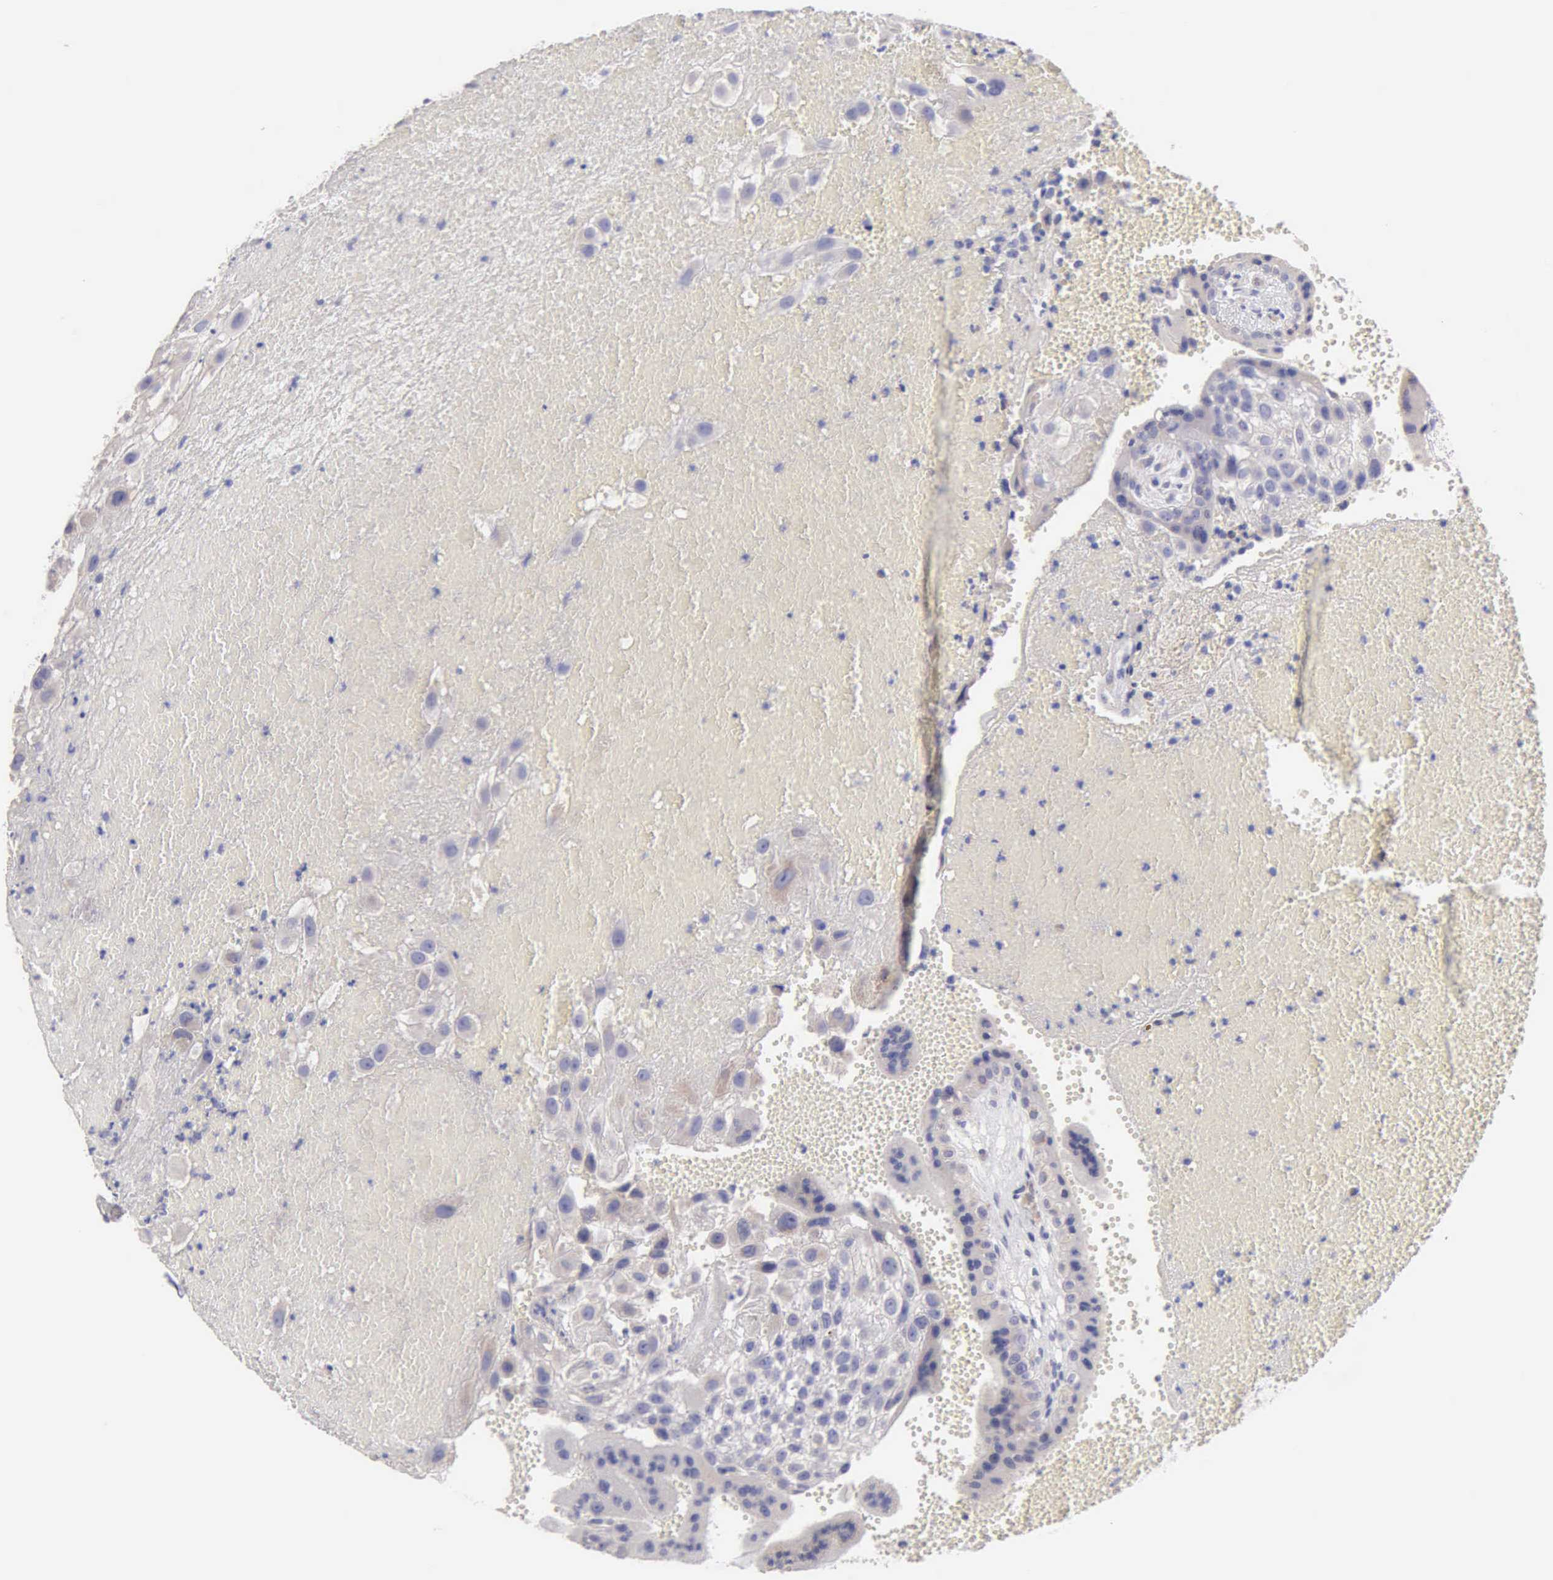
{"staining": {"intensity": "negative", "quantity": "none", "location": "none"}, "tissue": "placenta", "cell_type": "Decidual cells", "image_type": "normal", "snomed": [{"axis": "morphology", "description": "Normal tissue, NOS"}, {"axis": "topography", "description": "Placenta"}], "caption": "The histopathology image exhibits no staining of decidual cells in normal placenta.", "gene": "APP", "patient": {"sex": "female", "age": 30}}